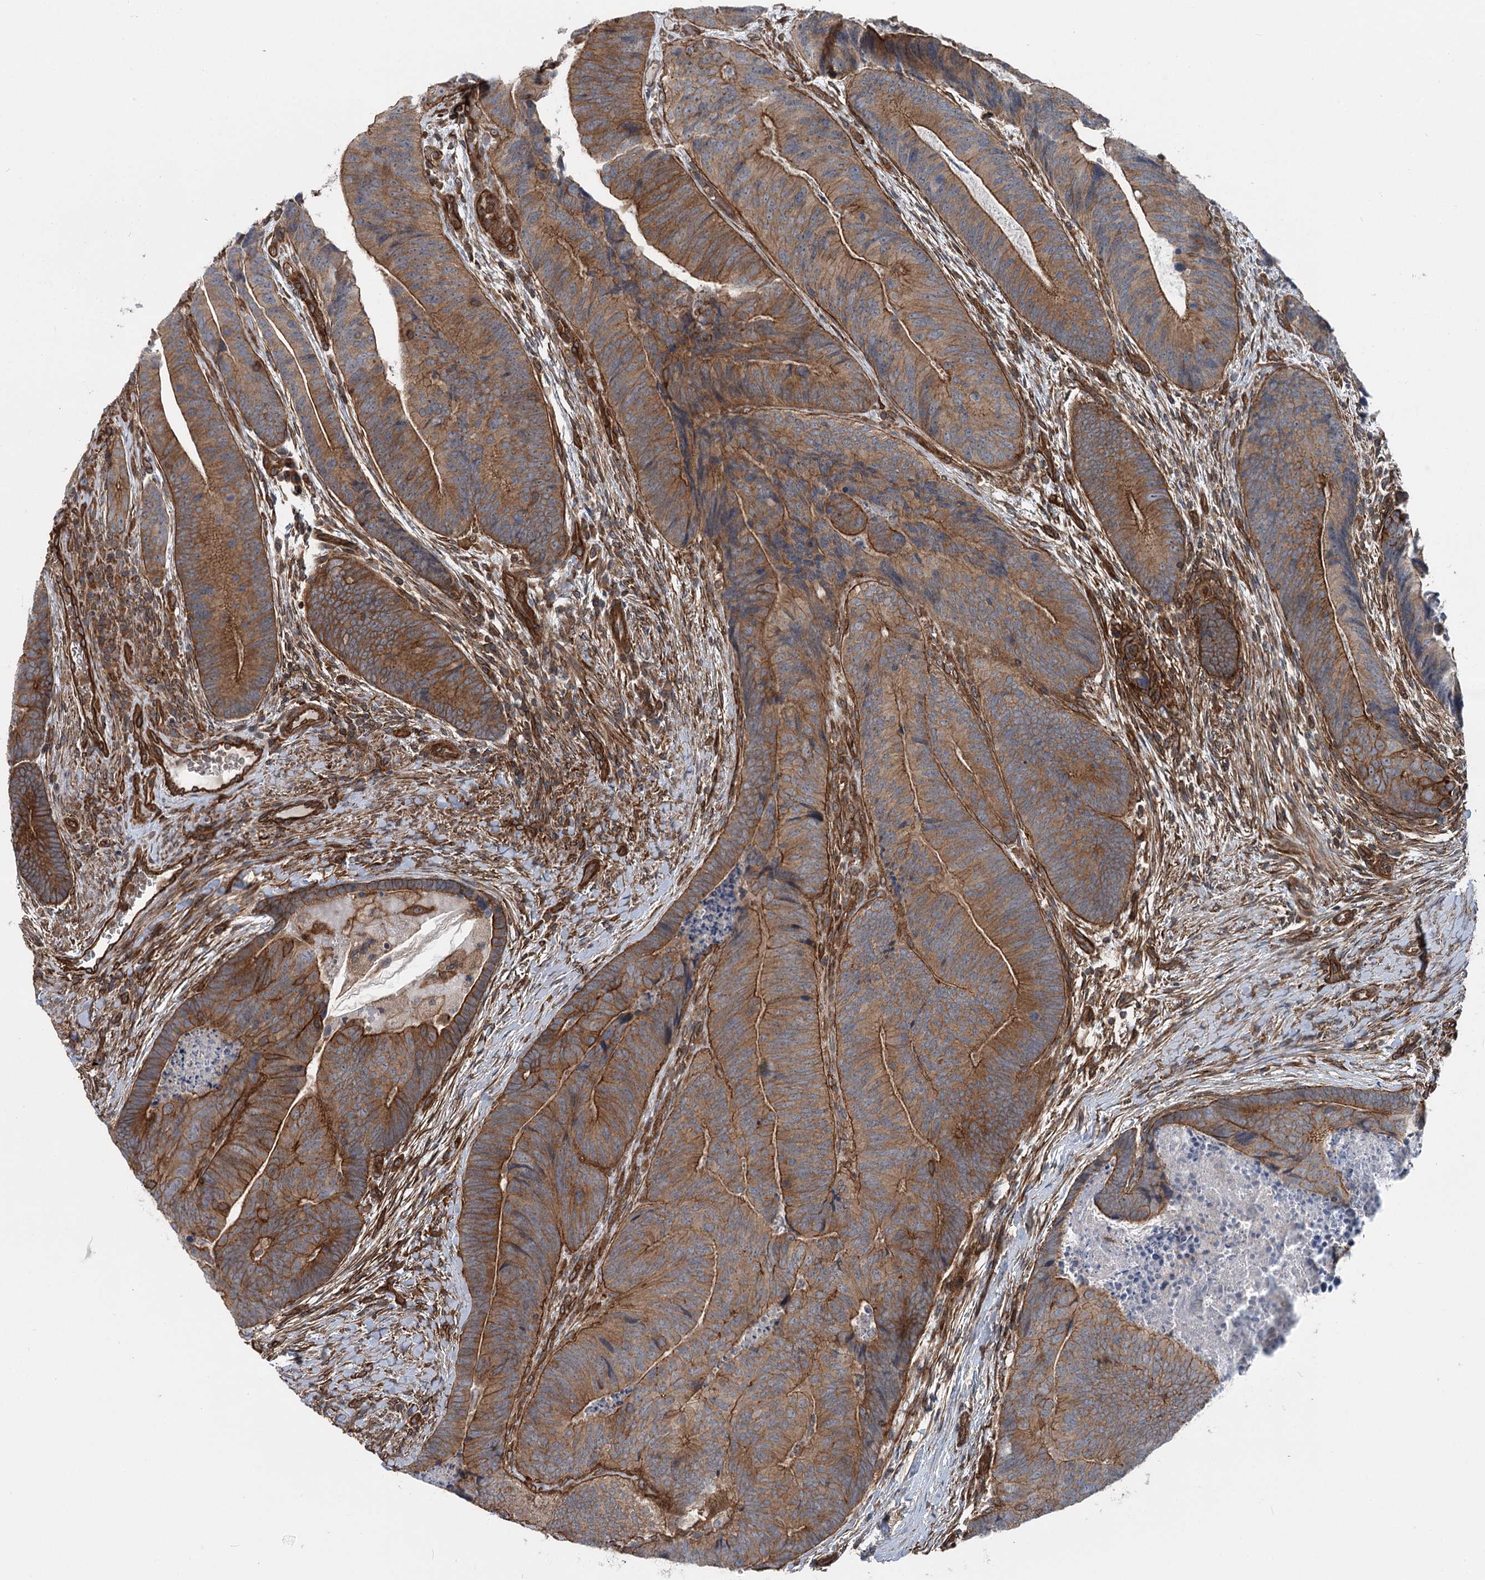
{"staining": {"intensity": "strong", "quantity": ">75%", "location": "cytoplasmic/membranous"}, "tissue": "colorectal cancer", "cell_type": "Tumor cells", "image_type": "cancer", "snomed": [{"axis": "morphology", "description": "Adenocarcinoma, NOS"}, {"axis": "topography", "description": "Colon"}], "caption": "An image of colorectal cancer (adenocarcinoma) stained for a protein shows strong cytoplasmic/membranous brown staining in tumor cells. Ihc stains the protein of interest in brown and the nuclei are stained blue.", "gene": "IQSEC1", "patient": {"sex": "female", "age": 67}}